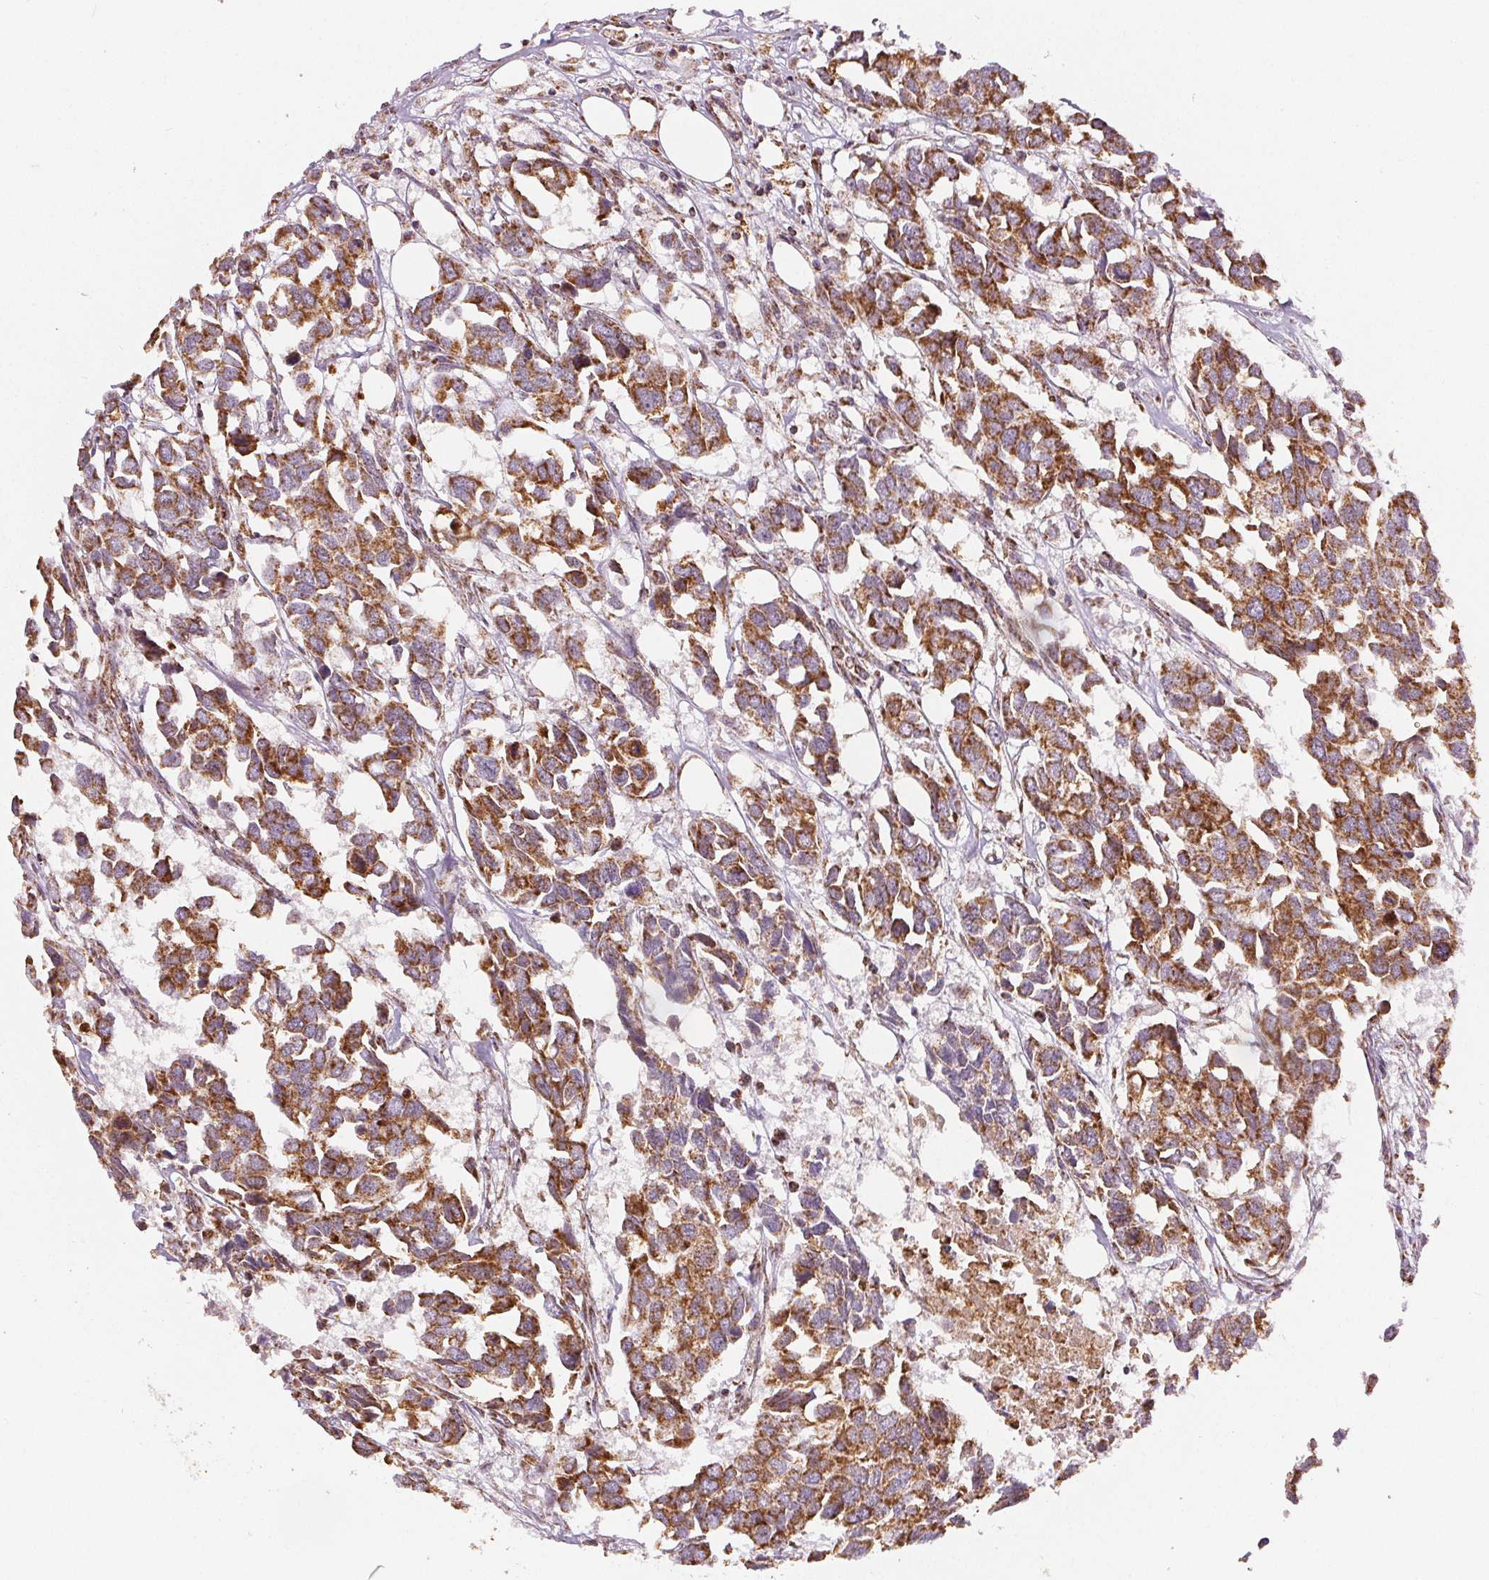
{"staining": {"intensity": "moderate", "quantity": ">75%", "location": "cytoplasmic/membranous"}, "tissue": "breast cancer", "cell_type": "Tumor cells", "image_type": "cancer", "snomed": [{"axis": "morphology", "description": "Duct carcinoma"}, {"axis": "topography", "description": "Breast"}], "caption": "High-magnification brightfield microscopy of breast invasive ductal carcinoma stained with DAB (brown) and counterstained with hematoxylin (blue). tumor cells exhibit moderate cytoplasmic/membranous expression is identified in approximately>75% of cells.", "gene": "SDHB", "patient": {"sex": "female", "age": 83}}